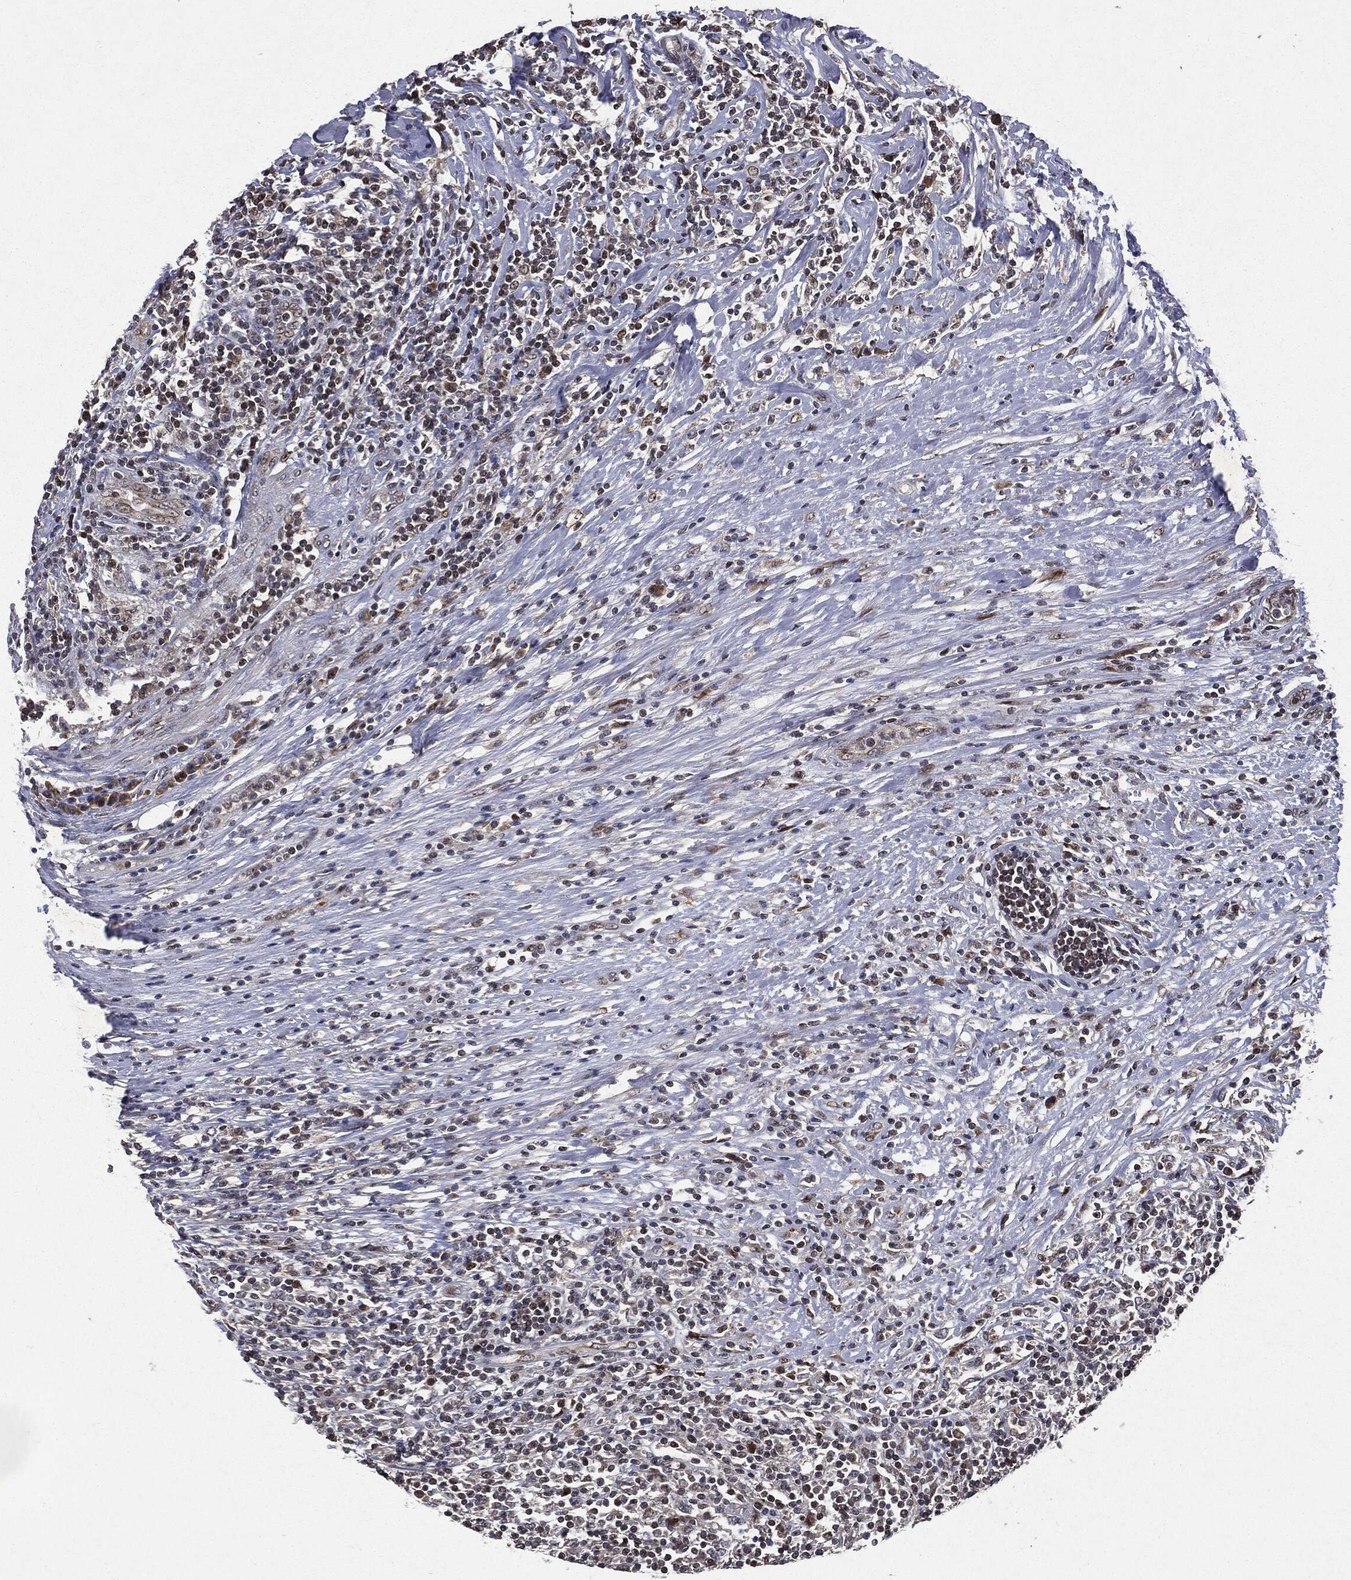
{"staining": {"intensity": "negative", "quantity": "none", "location": "none"}, "tissue": "lymphoma", "cell_type": "Tumor cells", "image_type": "cancer", "snomed": [{"axis": "morphology", "description": "Malignant lymphoma, non-Hodgkin's type, High grade"}, {"axis": "topography", "description": "Lymph node"}], "caption": "Tumor cells show no significant protein expression in malignant lymphoma, non-Hodgkin's type (high-grade).", "gene": "PLPPR2", "patient": {"sex": "female", "age": 84}}